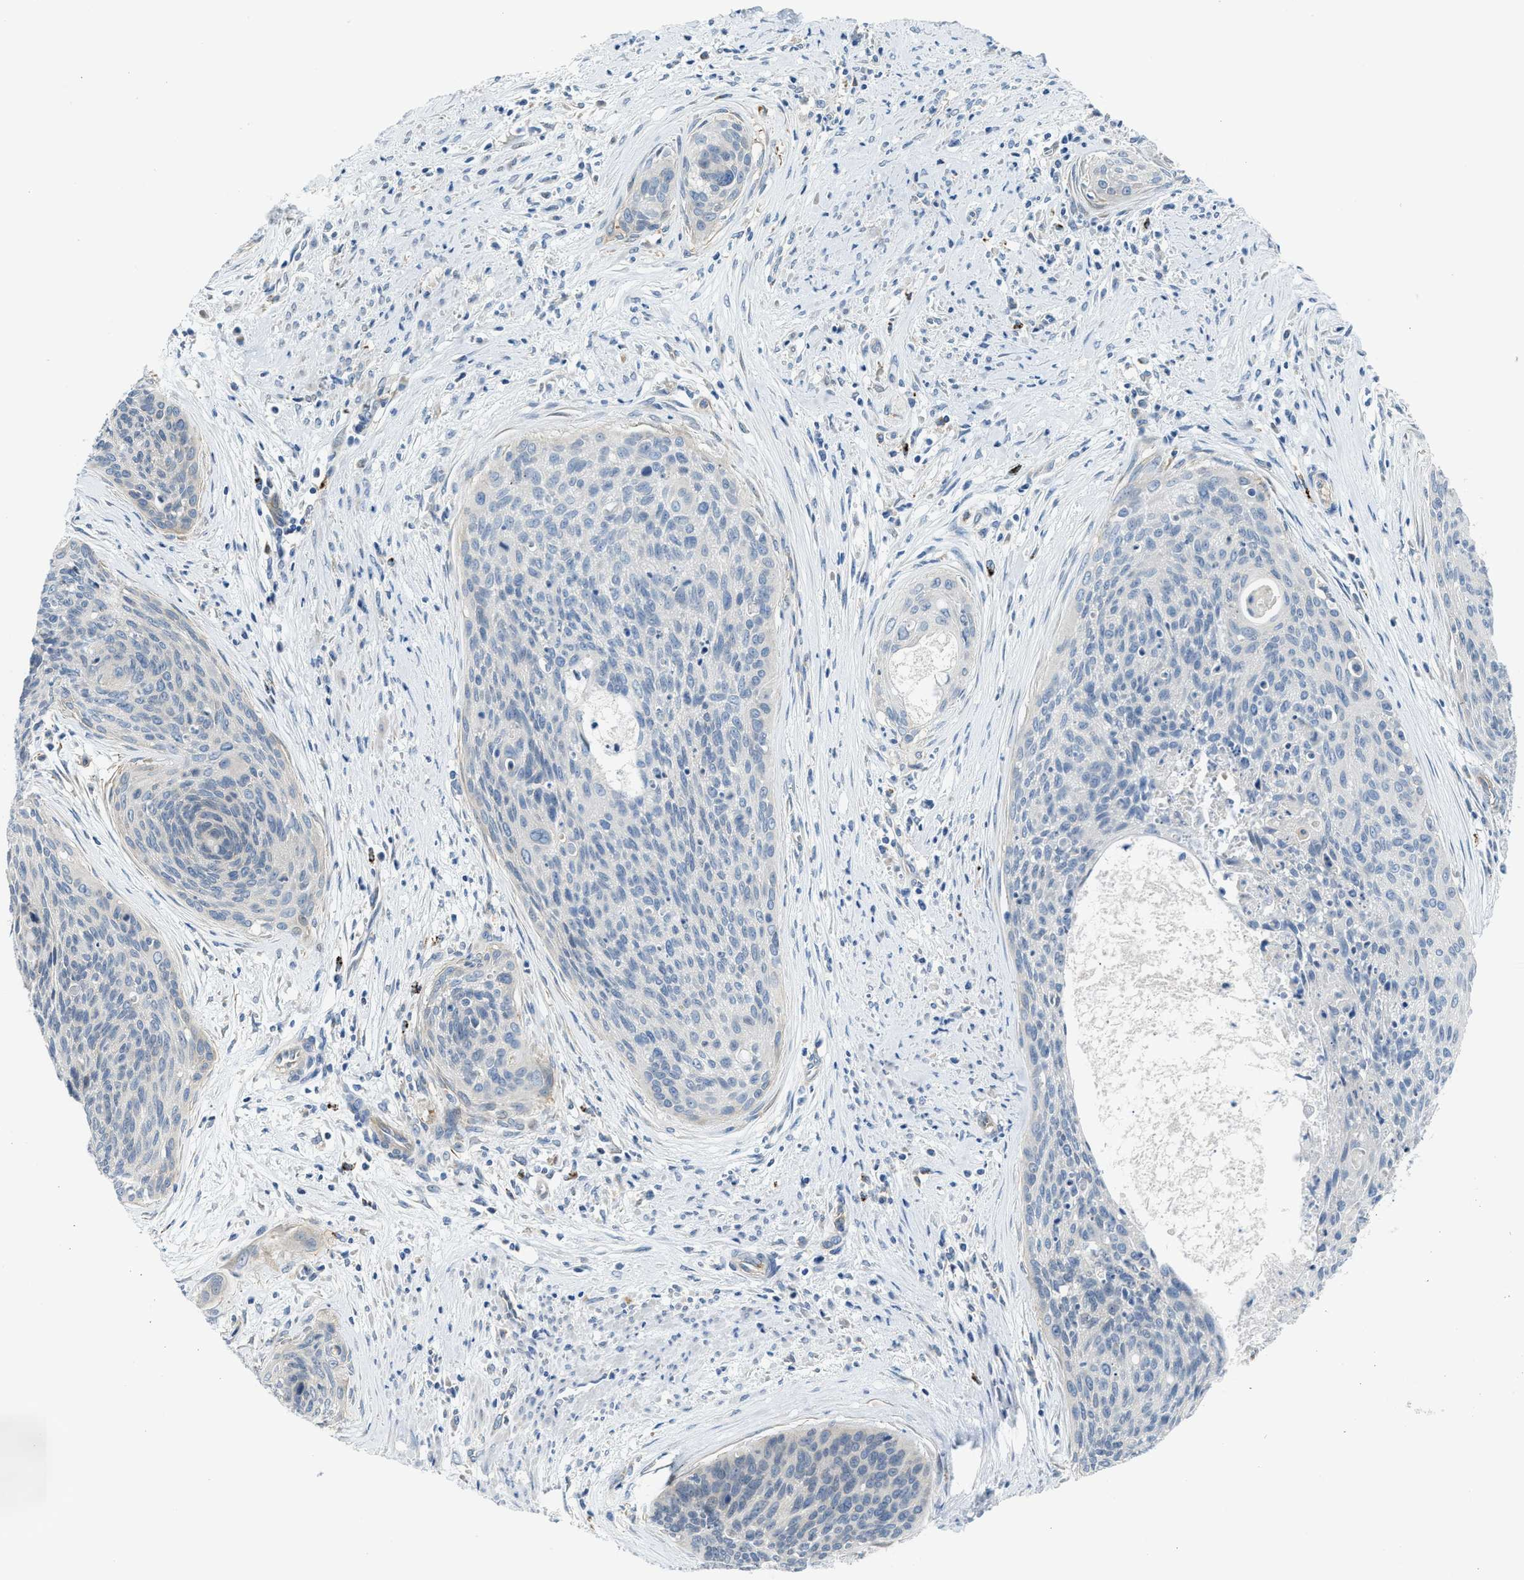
{"staining": {"intensity": "negative", "quantity": "none", "location": "none"}, "tissue": "cervical cancer", "cell_type": "Tumor cells", "image_type": "cancer", "snomed": [{"axis": "morphology", "description": "Squamous cell carcinoma, NOS"}, {"axis": "topography", "description": "Cervix"}], "caption": "A micrograph of squamous cell carcinoma (cervical) stained for a protein displays no brown staining in tumor cells.", "gene": "KLHDC10", "patient": {"sex": "female", "age": 55}}